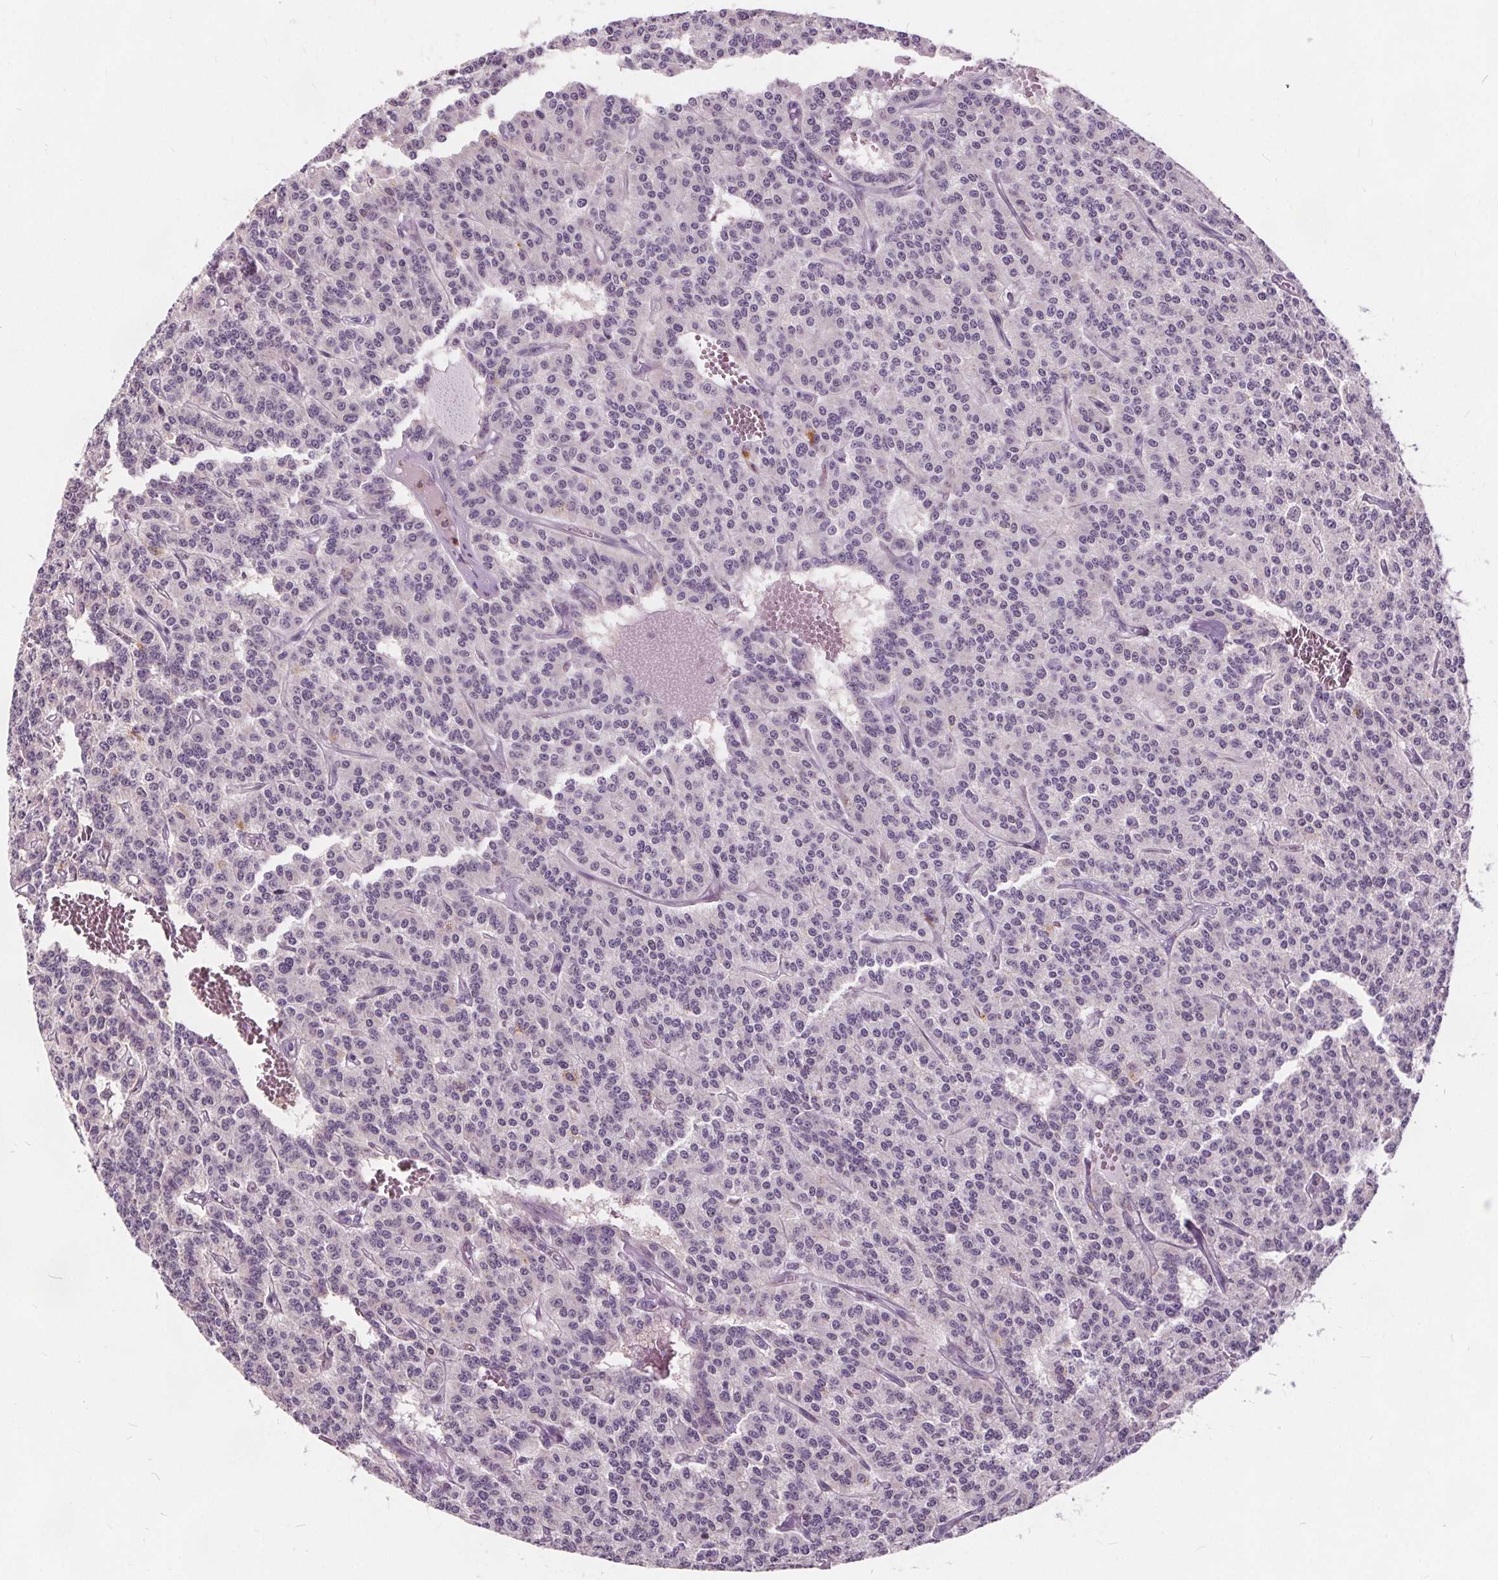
{"staining": {"intensity": "negative", "quantity": "none", "location": "none"}, "tissue": "carcinoid", "cell_type": "Tumor cells", "image_type": "cancer", "snomed": [{"axis": "morphology", "description": "Carcinoid, malignant, NOS"}, {"axis": "topography", "description": "Lung"}], "caption": "Immunohistochemistry of malignant carcinoid reveals no staining in tumor cells. (DAB IHC with hematoxylin counter stain).", "gene": "HAAO", "patient": {"sex": "female", "age": 71}}